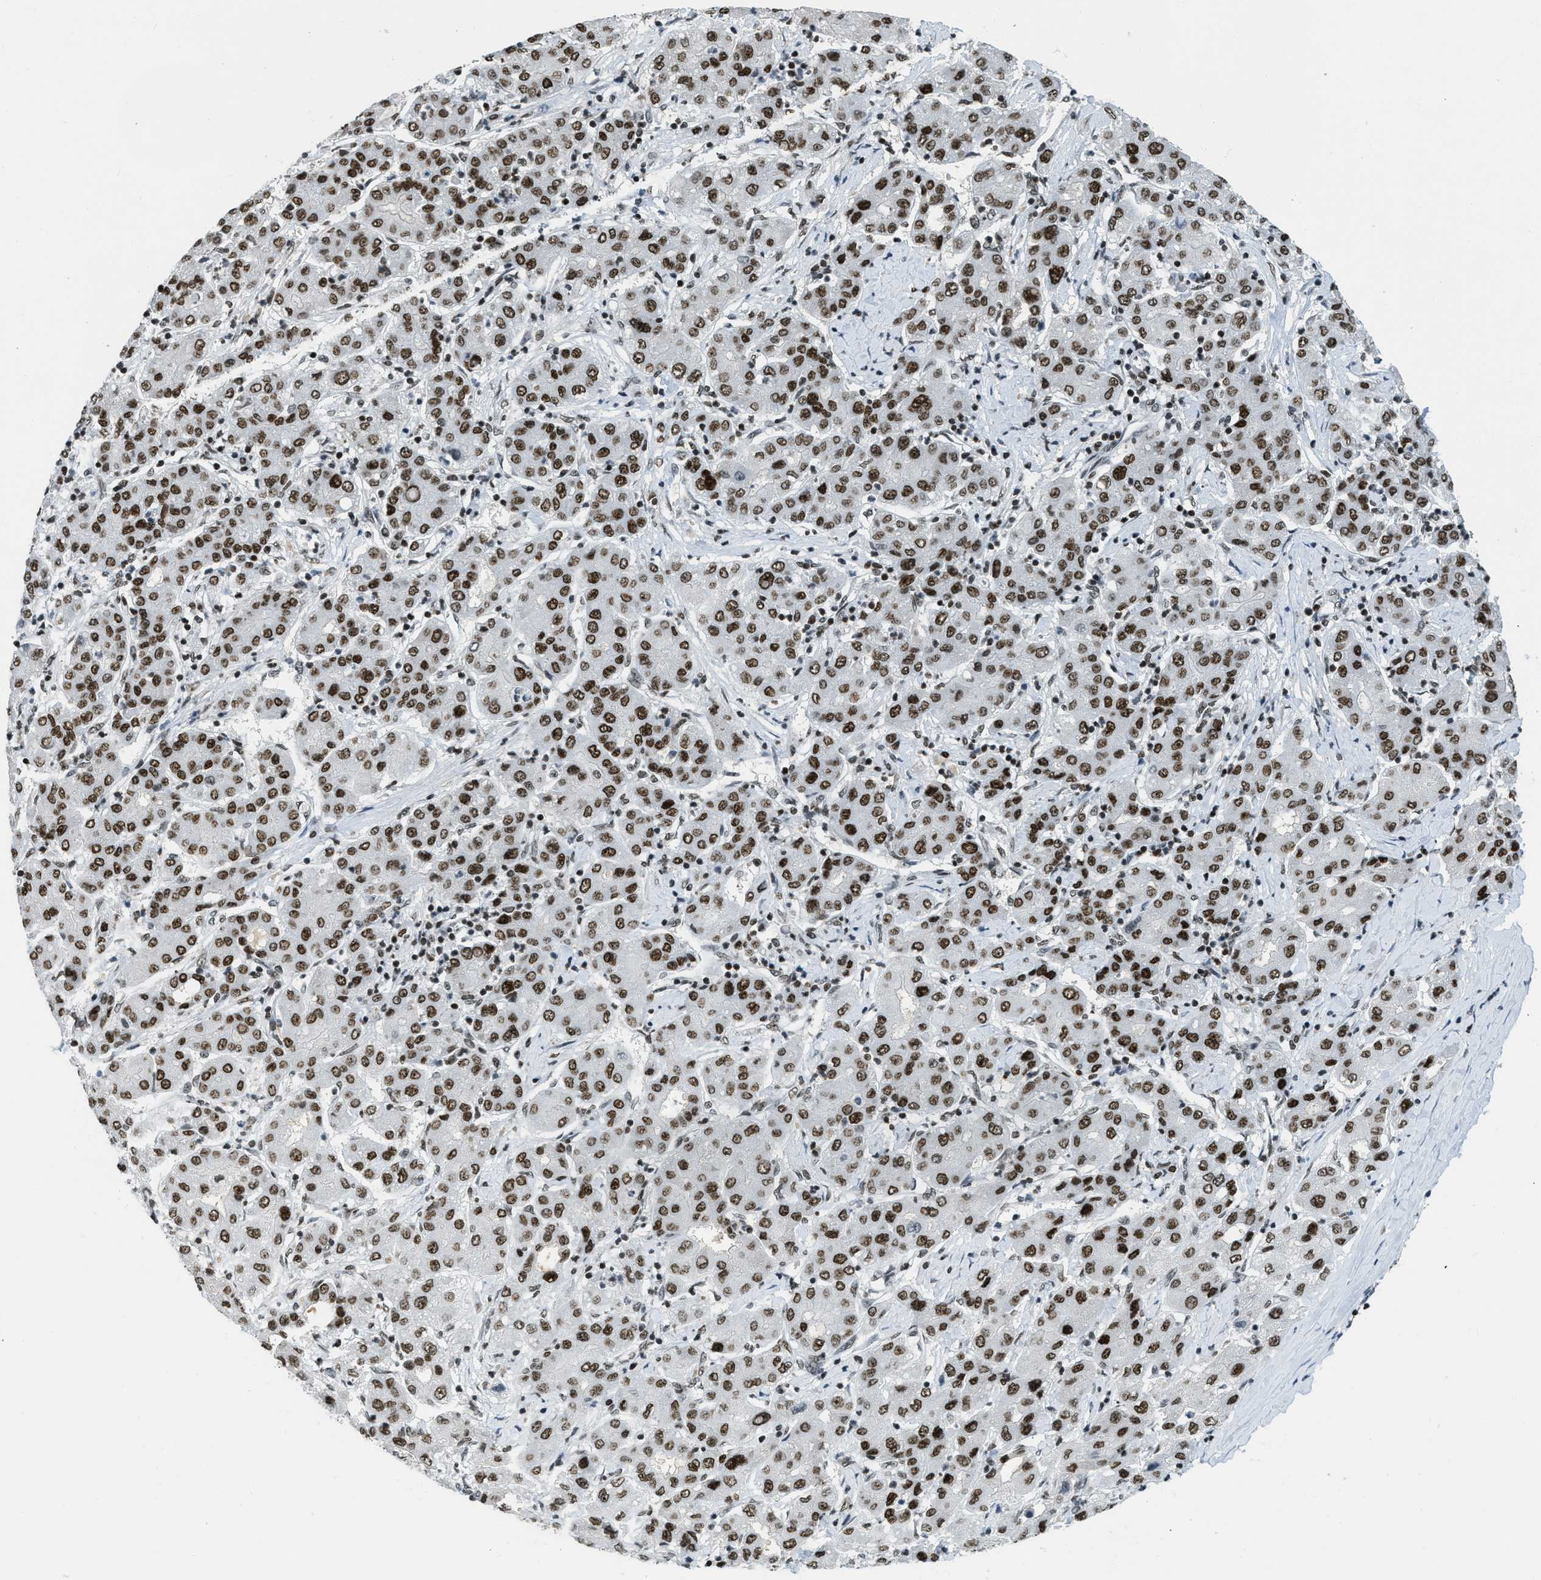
{"staining": {"intensity": "strong", "quantity": ">75%", "location": "nuclear"}, "tissue": "liver cancer", "cell_type": "Tumor cells", "image_type": "cancer", "snomed": [{"axis": "morphology", "description": "Carcinoma, Hepatocellular, NOS"}, {"axis": "topography", "description": "Liver"}], "caption": "A brown stain shows strong nuclear positivity of a protein in human liver cancer (hepatocellular carcinoma) tumor cells.", "gene": "URB1", "patient": {"sex": "male", "age": 65}}